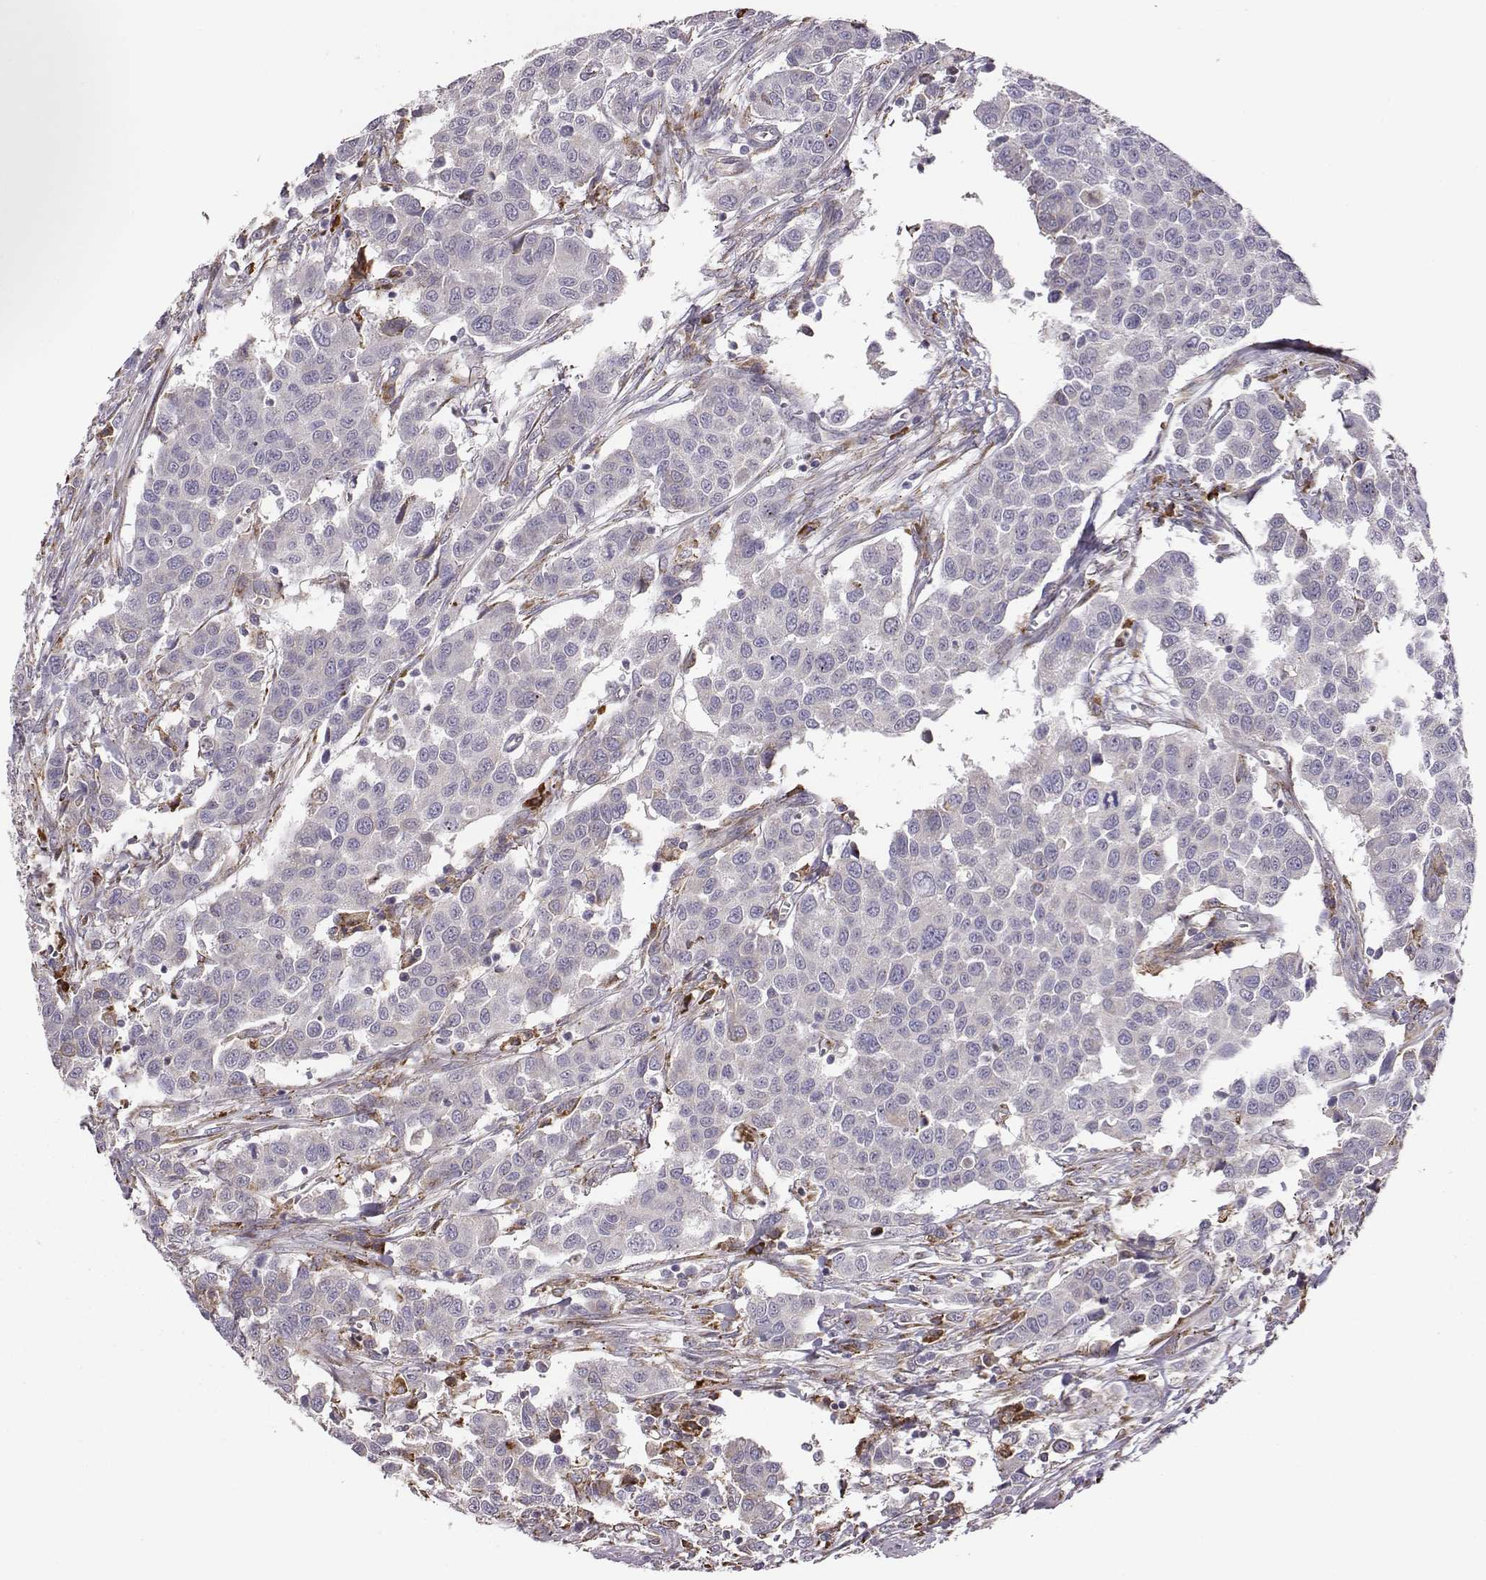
{"staining": {"intensity": "negative", "quantity": "none", "location": "none"}, "tissue": "urothelial cancer", "cell_type": "Tumor cells", "image_type": "cancer", "snomed": [{"axis": "morphology", "description": "Urothelial carcinoma, High grade"}, {"axis": "topography", "description": "Urinary bladder"}], "caption": "A photomicrograph of human urothelial cancer is negative for staining in tumor cells. The staining is performed using DAB brown chromogen with nuclei counter-stained in using hematoxylin.", "gene": "SELENOI", "patient": {"sex": "female", "age": 58}}